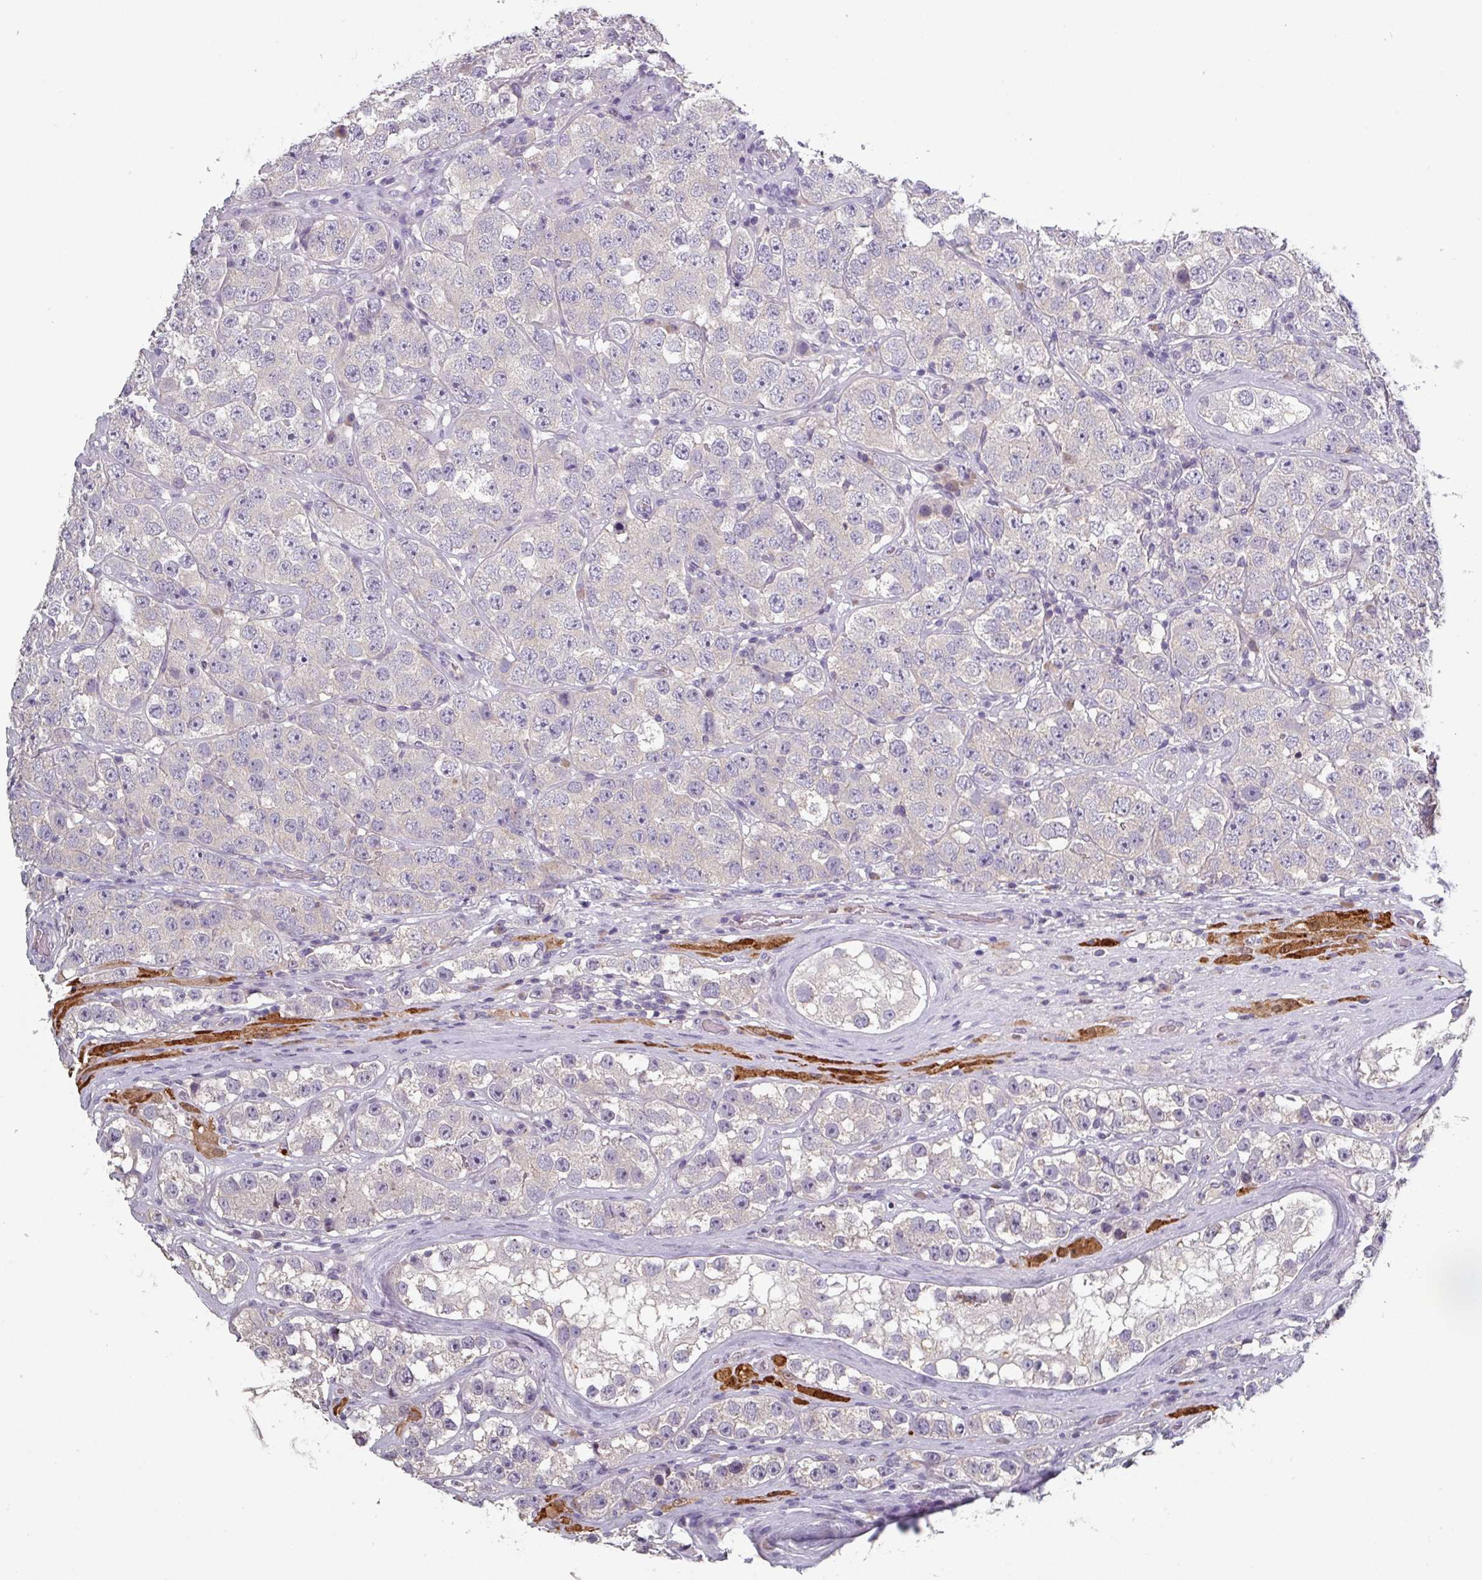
{"staining": {"intensity": "negative", "quantity": "none", "location": "none"}, "tissue": "testis cancer", "cell_type": "Tumor cells", "image_type": "cancer", "snomed": [{"axis": "morphology", "description": "Seminoma, NOS"}, {"axis": "topography", "description": "Testis"}], "caption": "This is an immunohistochemistry image of human testis cancer. There is no positivity in tumor cells.", "gene": "PRAMEF8", "patient": {"sex": "male", "age": 28}}